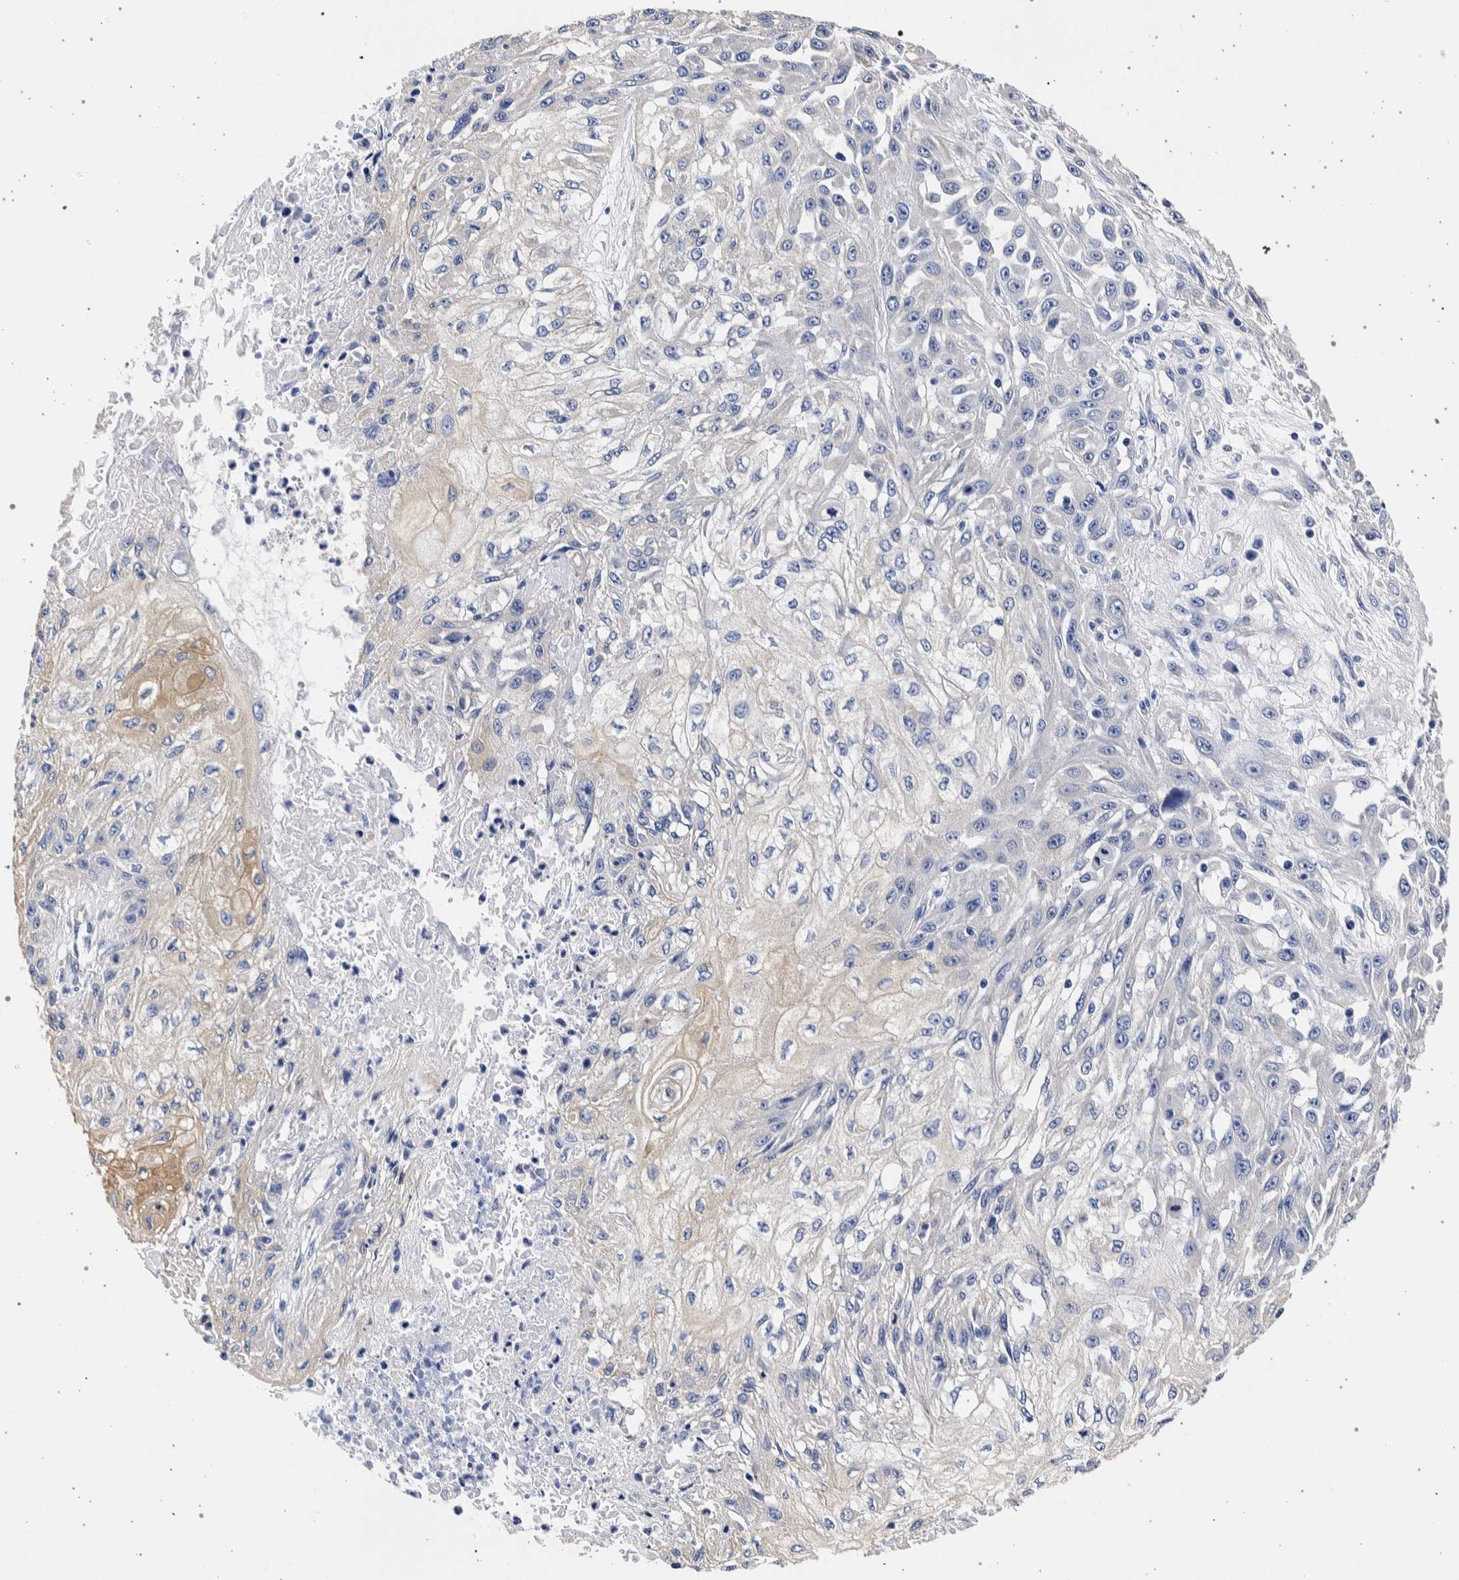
{"staining": {"intensity": "negative", "quantity": "none", "location": "none"}, "tissue": "skin cancer", "cell_type": "Tumor cells", "image_type": "cancer", "snomed": [{"axis": "morphology", "description": "Squamous cell carcinoma, NOS"}, {"axis": "morphology", "description": "Squamous cell carcinoma, metastatic, NOS"}, {"axis": "topography", "description": "Skin"}, {"axis": "topography", "description": "Lymph node"}], "caption": "Photomicrograph shows no significant protein expression in tumor cells of metastatic squamous cell carcinoma (skin).", "gene": "NIBAN2", "patient": {"sex": "male", "age": 75}}